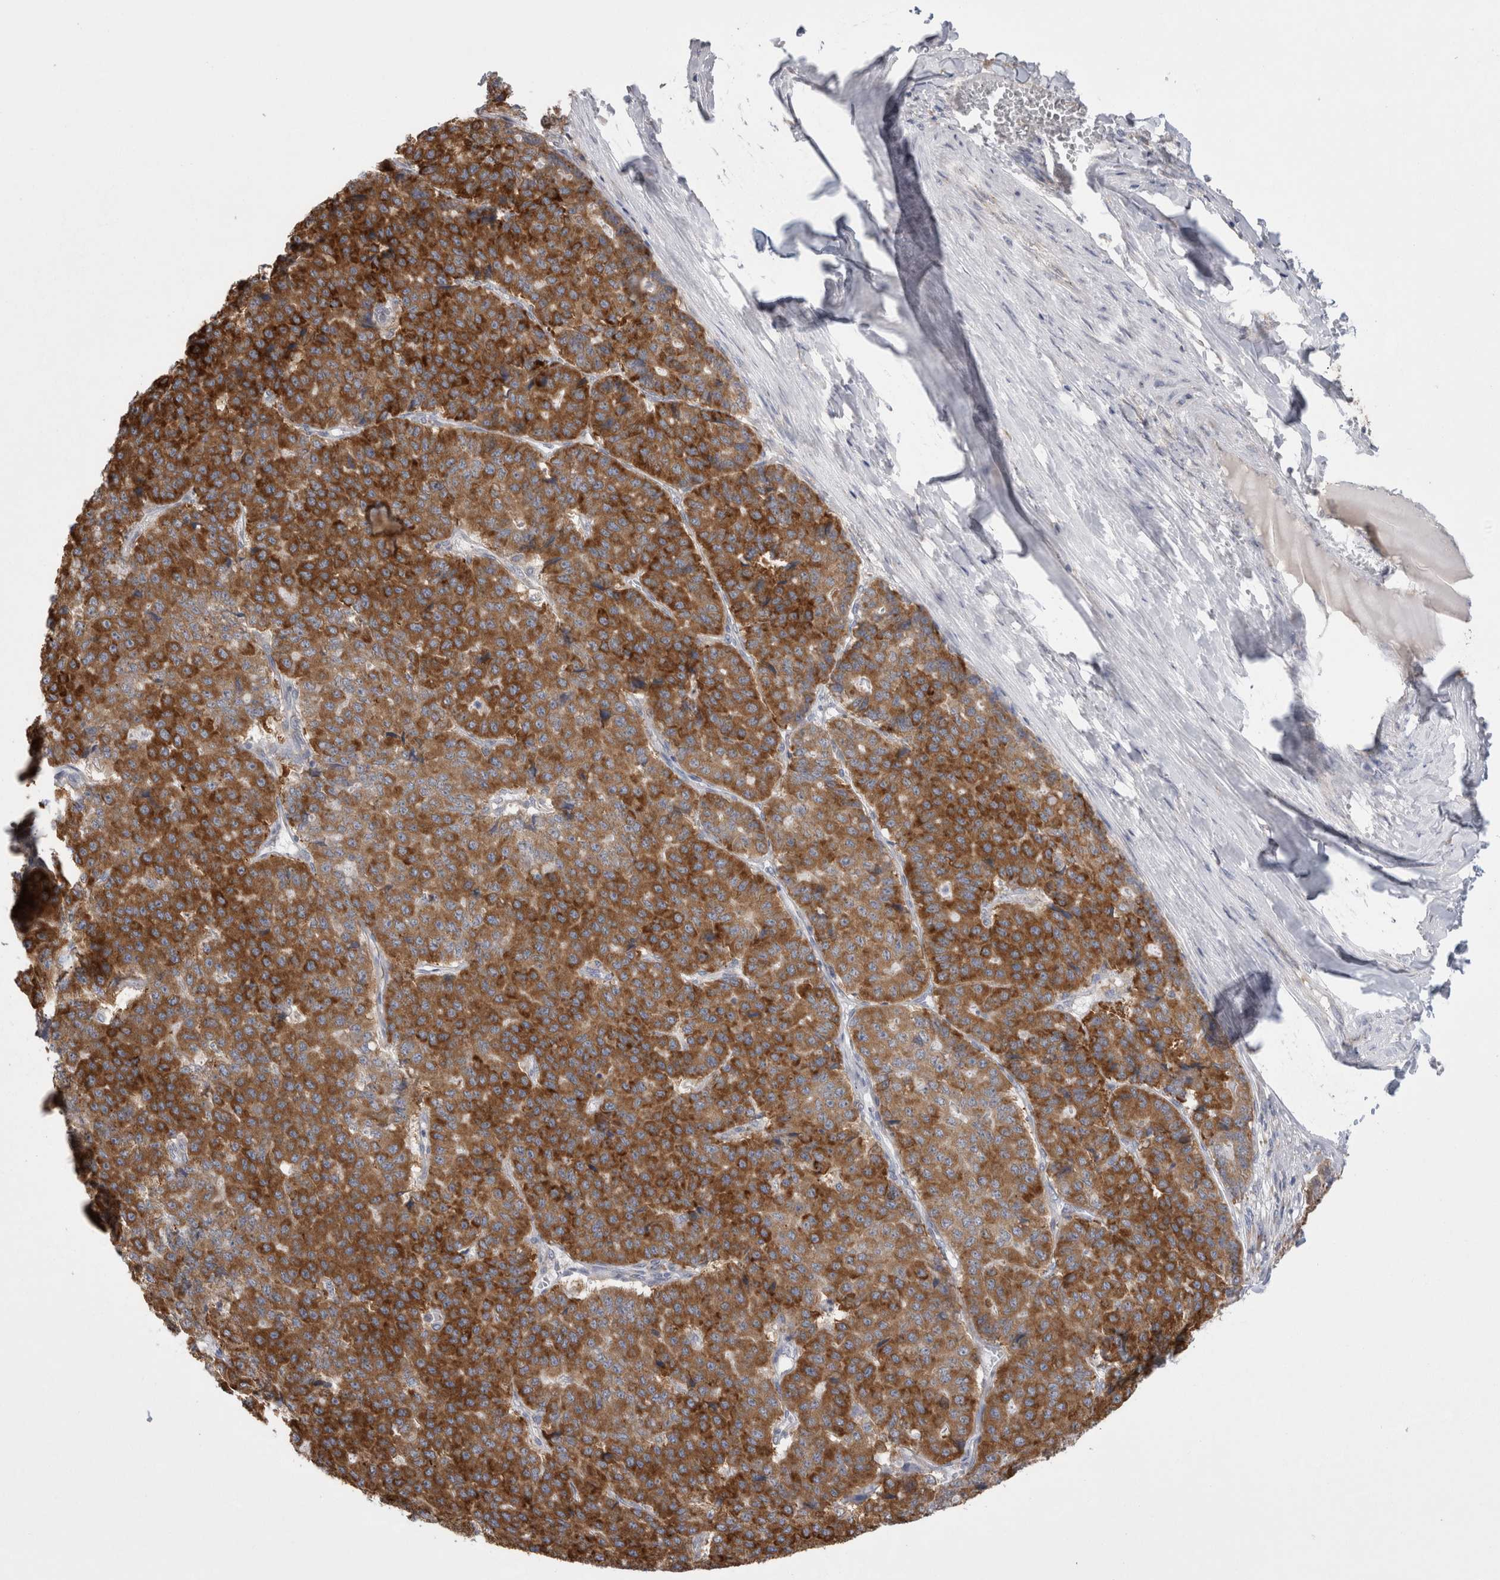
{"staining": {"intensity": "strong", "quantity": ">75%", "location": "cytoplasmic/membranous"}, "tissue": "pancreatic cancer", "cell_type": "Tumor cells", "image_type": "cancer", "snomed": [{"axis": "morphology", "description": "Adenocarcinoma, NOS"}, {"axis": "topography", "description": "Pancreas"}], "caption": "A high-resolution photomicrograph shows IHC staining of adenocarcinoma (pancreatic), which exhibits strong cytoplasmic/membranous expression in about >75% of tumor cells. (Brightfield microscopy of DAB IHC at high magnification).", "gene": "ZNF341", "patient": {"sex": "male", "age": 50}}